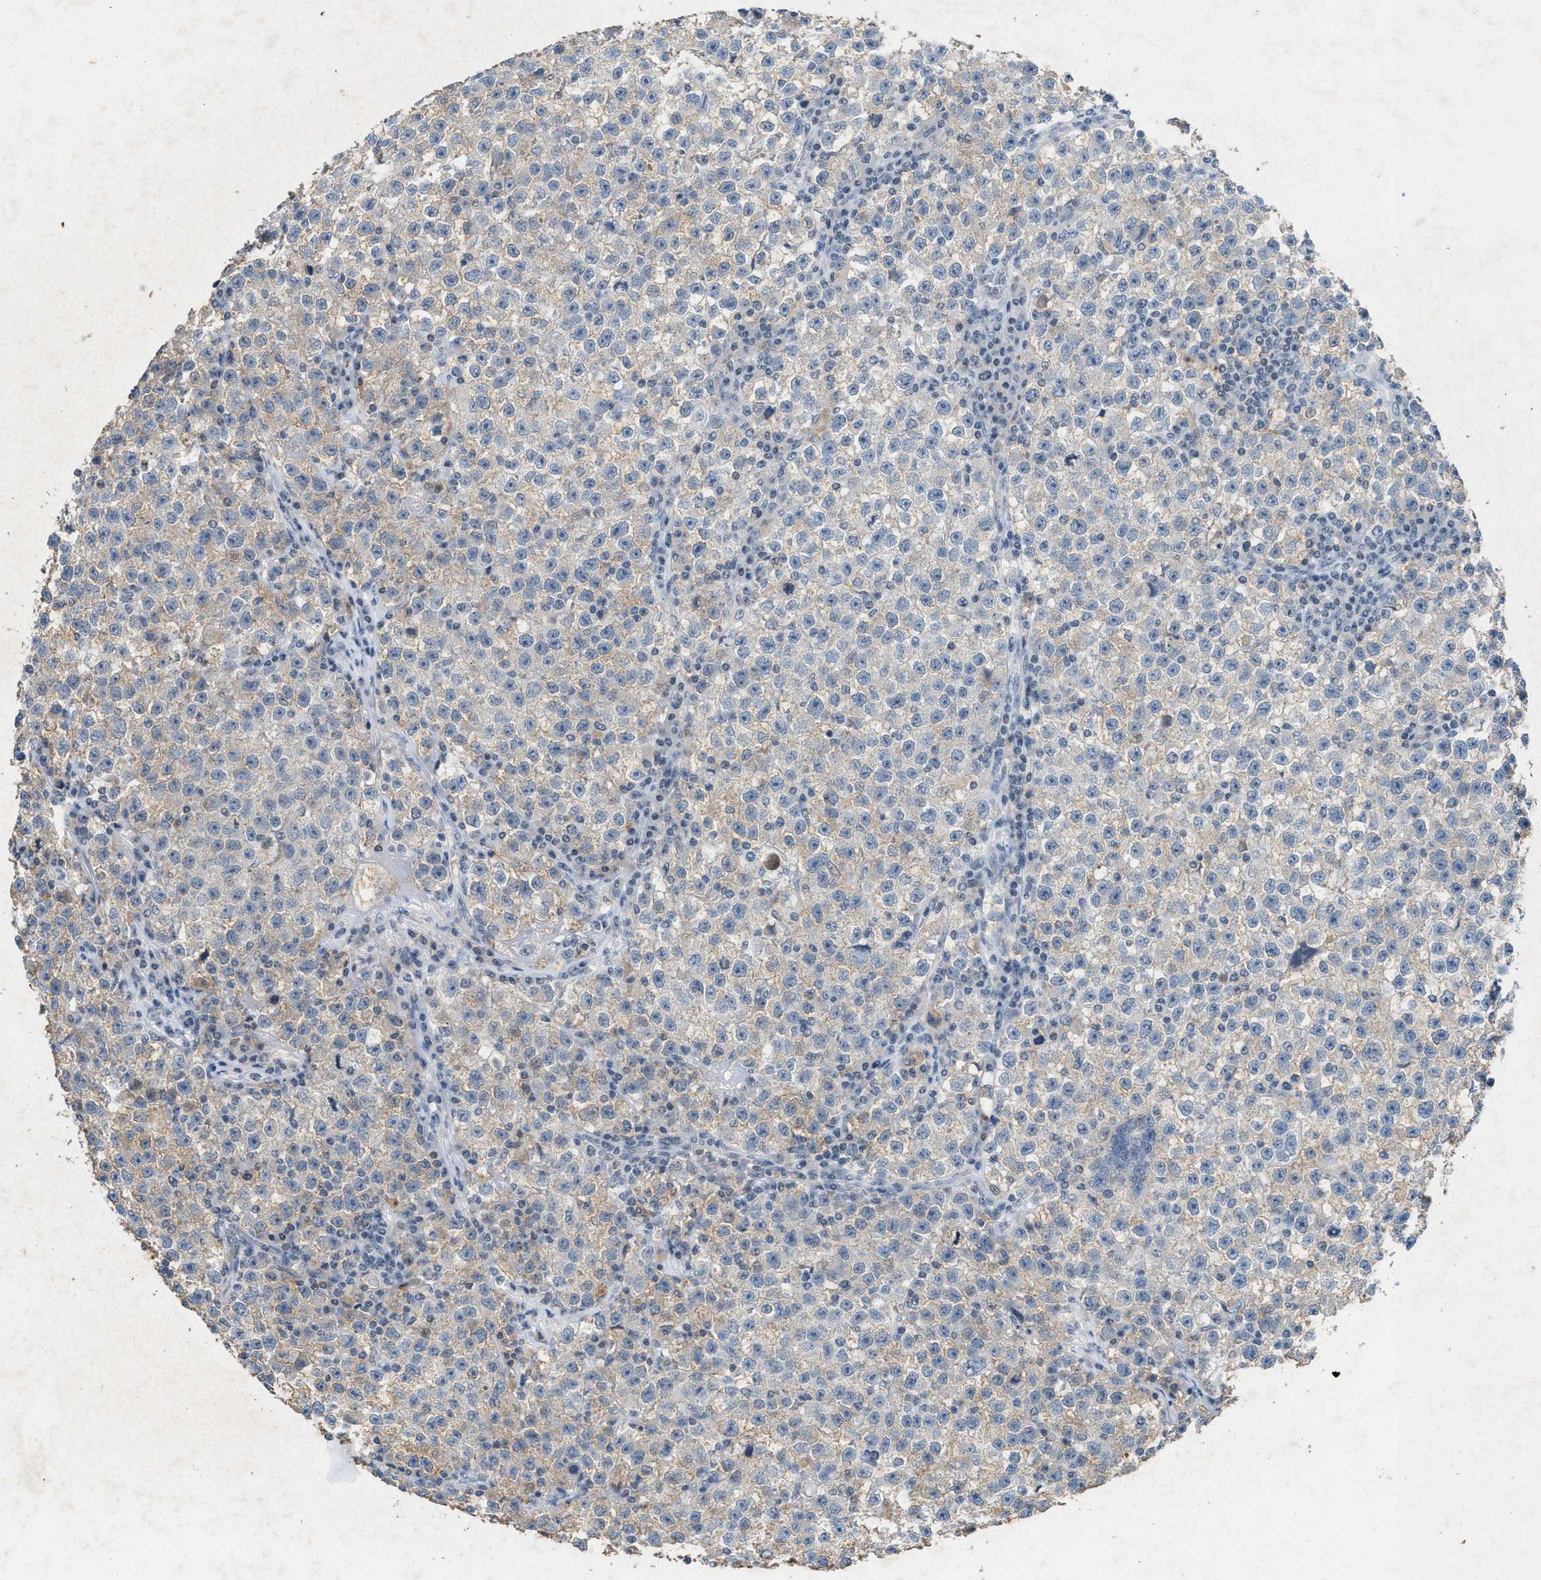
{"staining": {"intensity": "weak", "quantity": "<25%", "location": "cytoplasmic/membranous"}, "tissue": "testis cancer", "cell_type": "Tumor cells", "image_type": "cancer", "snomed": [{"axis": "morphology", "description": "Seminoma, NOS"}, {"axis": "topography", "description": "Testis"}], "caption": "DAB immunohistochemical staining of seminoma (testis) demonstrates no significant positivity in tumor cells.", "gene": "SLC5A5", "patient": {"sex": "male", "age": 22}}